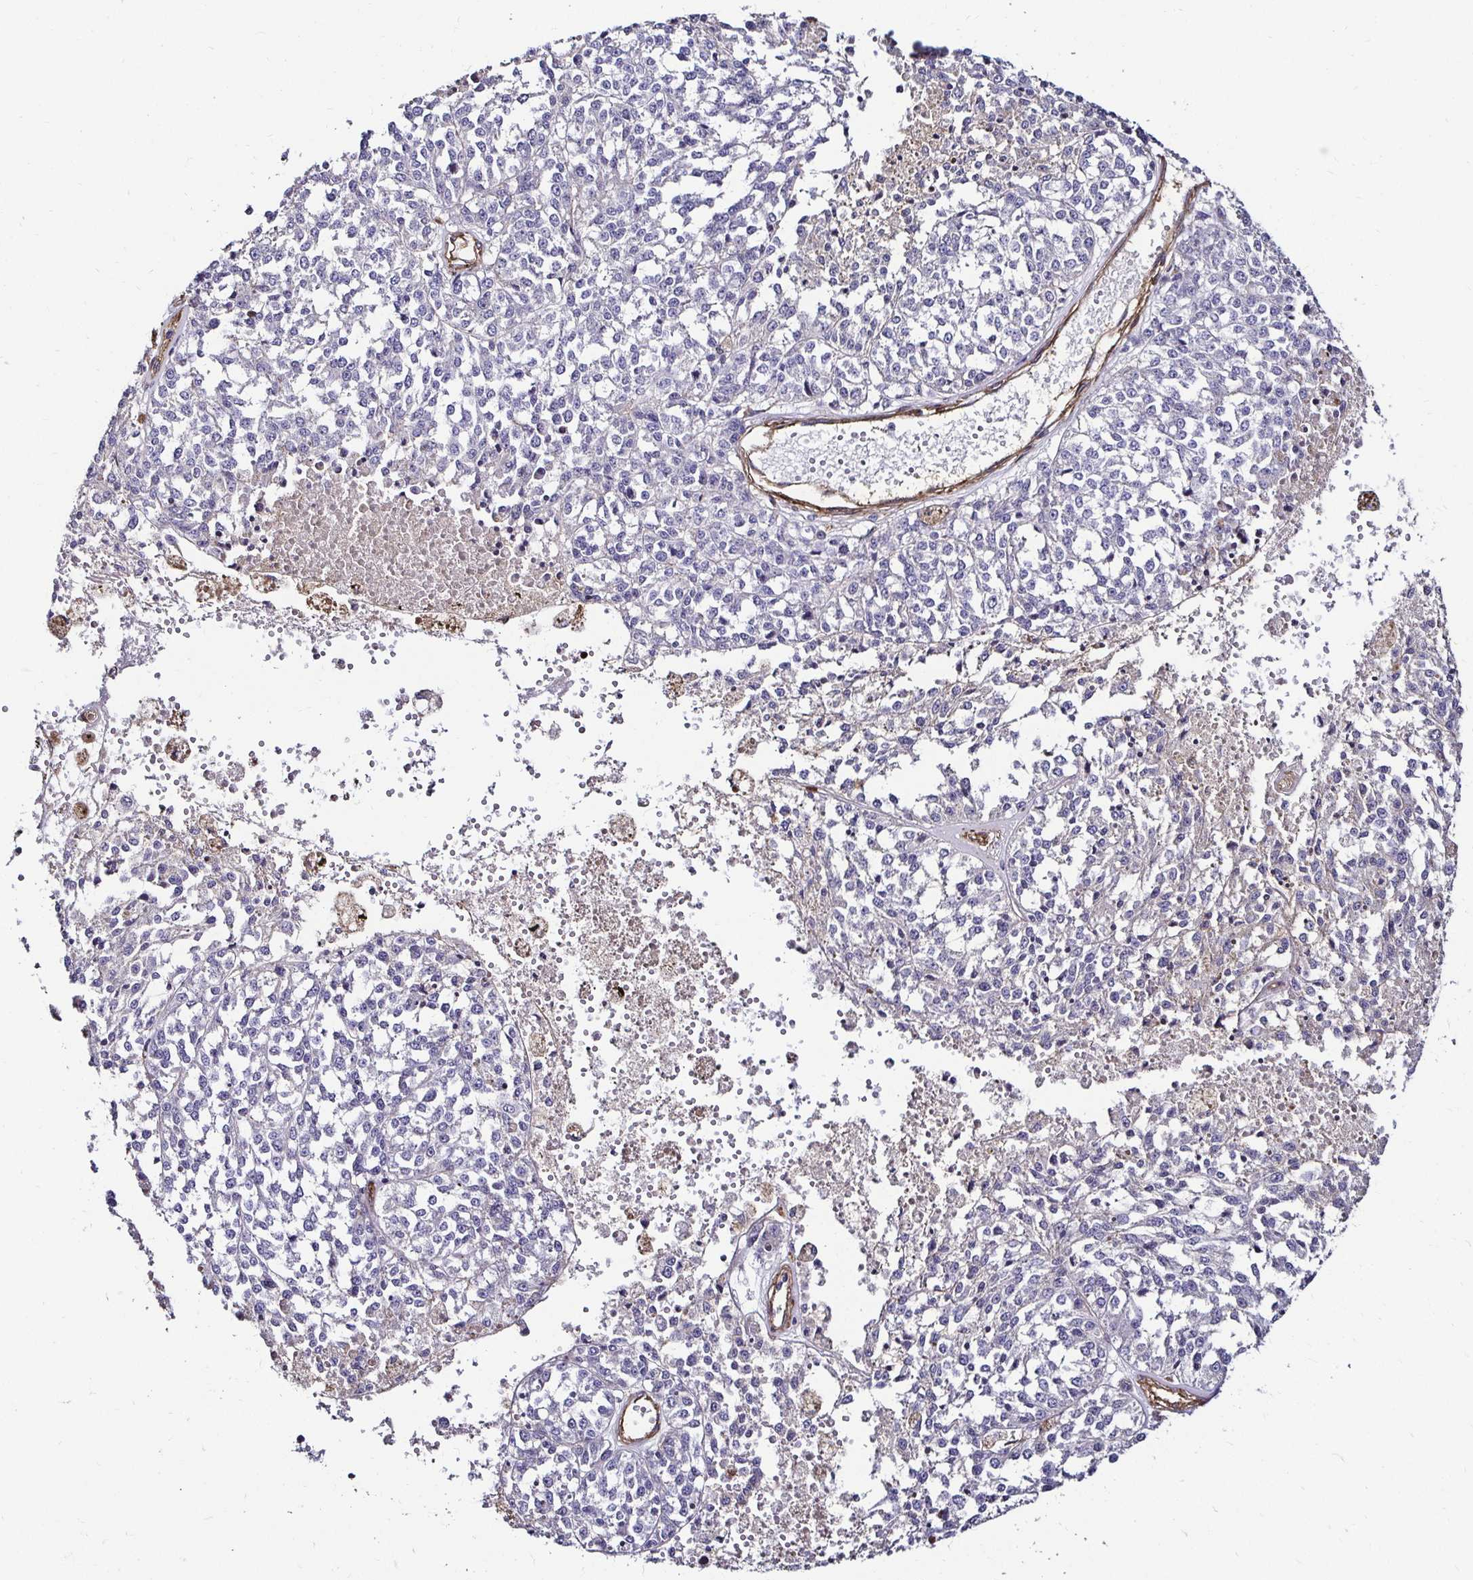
{"staining": {"intensity": "negative", "quantity": "none", "location": "none"}, "tissue": "melanoma", "cell_type": "Tumor cells", "image_type": "cancer", "snomed": [{"axis": "morphology", "description": "Malignant melanoma, Metastatic site"}, {"axis": "topography", "description": "Lymph node"}], "caption": "Immunohistochemistry micrograph of human melanoma stained for a protein (brown), which demonstrates no staining in tumor cells. (DAB immunohistochemistry (IHC) with hematoxylin counter stain).", "gene": "ITGB1", "patient": {"sex": "female", "age": 64}}